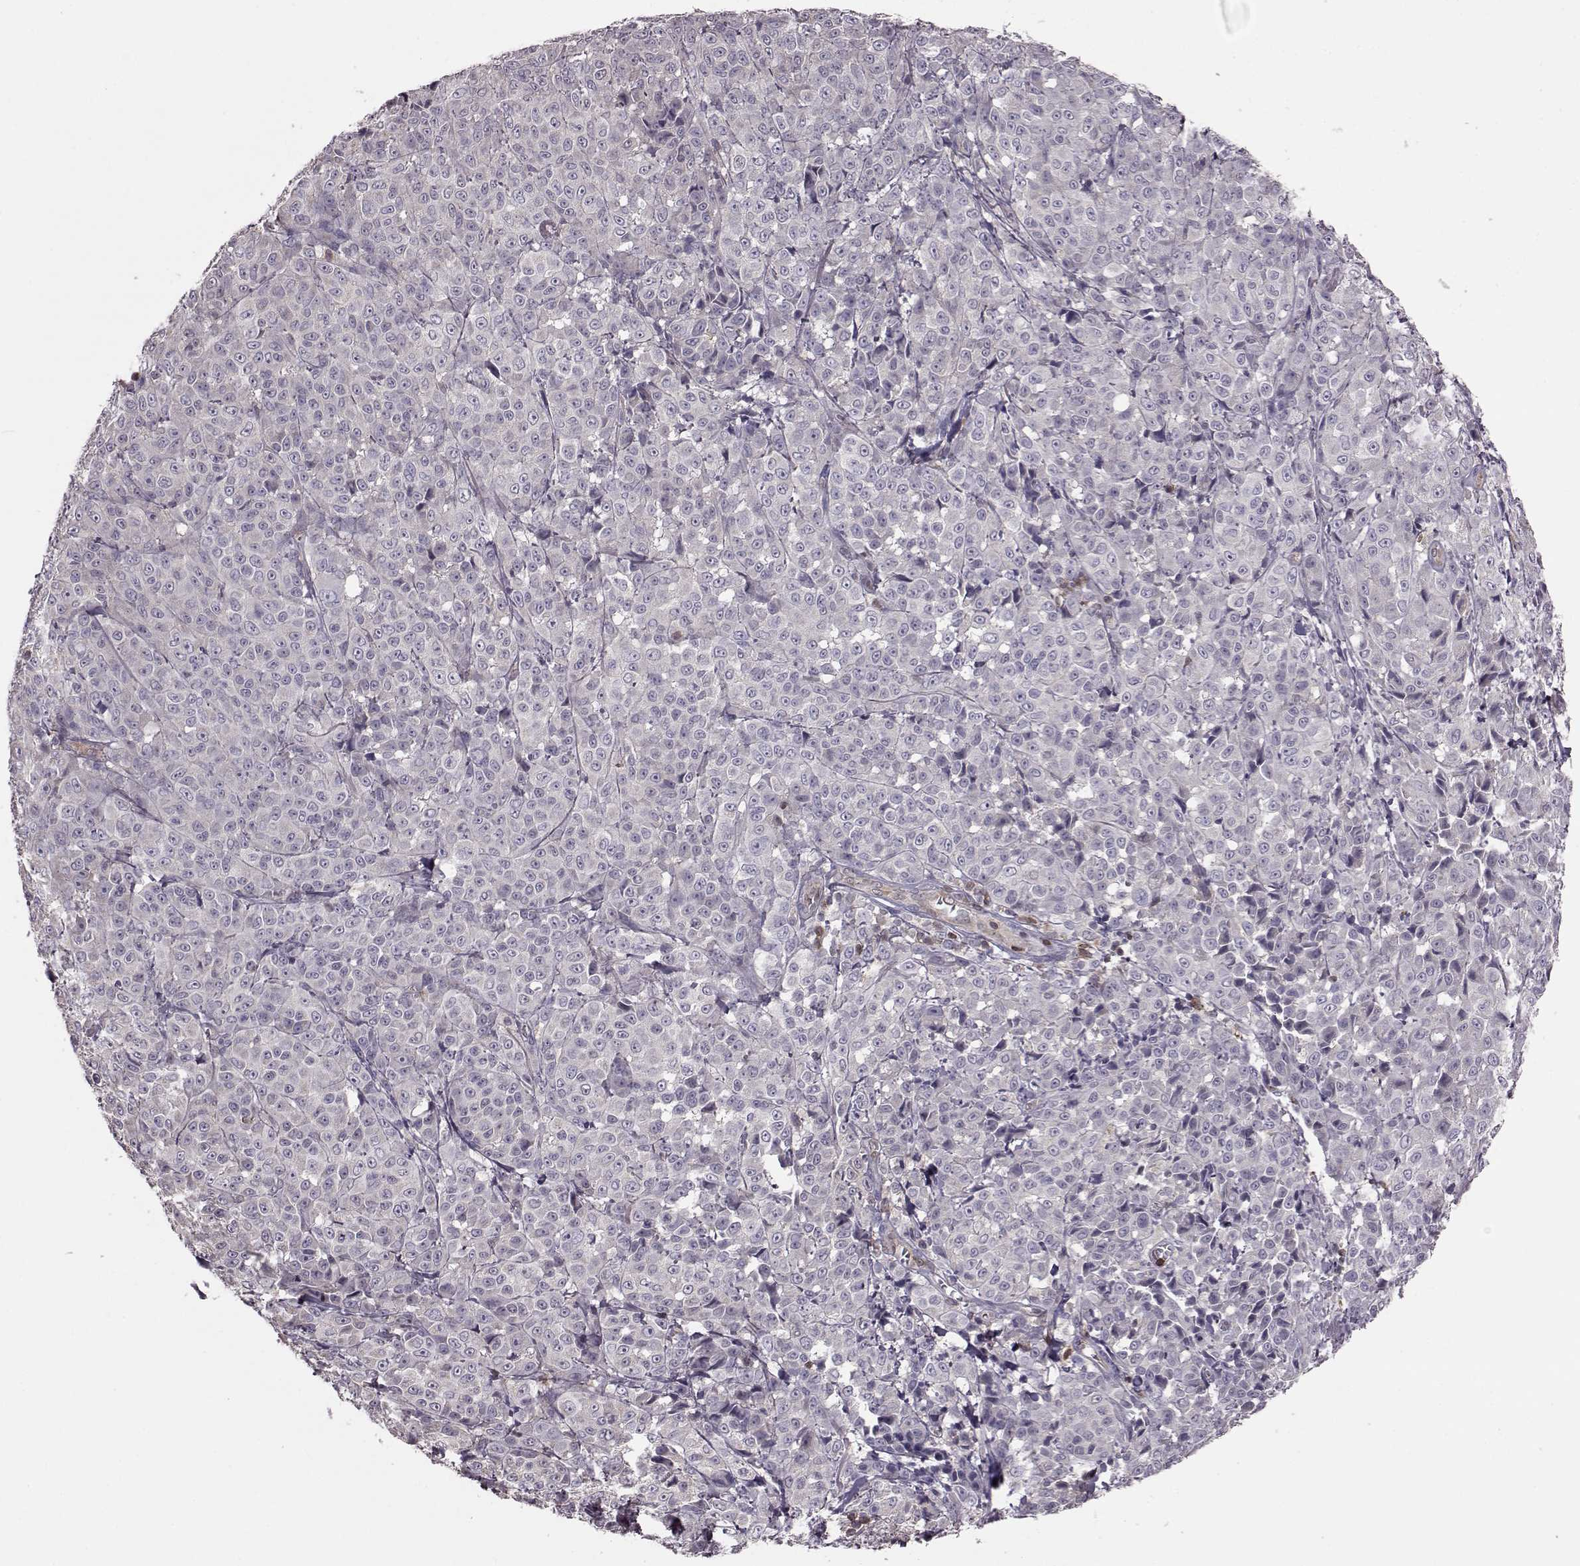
{"staining": {"intensity": "negative", "quantity": "none", "location": "none"}, "tissue": "melanoma", "cell_type": "Tumor cells", "image_type": "cancer", "snomed": [{"axis": "morphology", "description": "Malignant melanoma, NOS"}, {"axis": "topography", "description": "Skin"}], "caption": "A high-resolution photomicrograph shows immunohistochemistry (IHC) staining of melanoma, which displays no significant staining in tumor cells.", "gene": "CDC42SE1", "patient": {"sex": "male", "age": 89}}